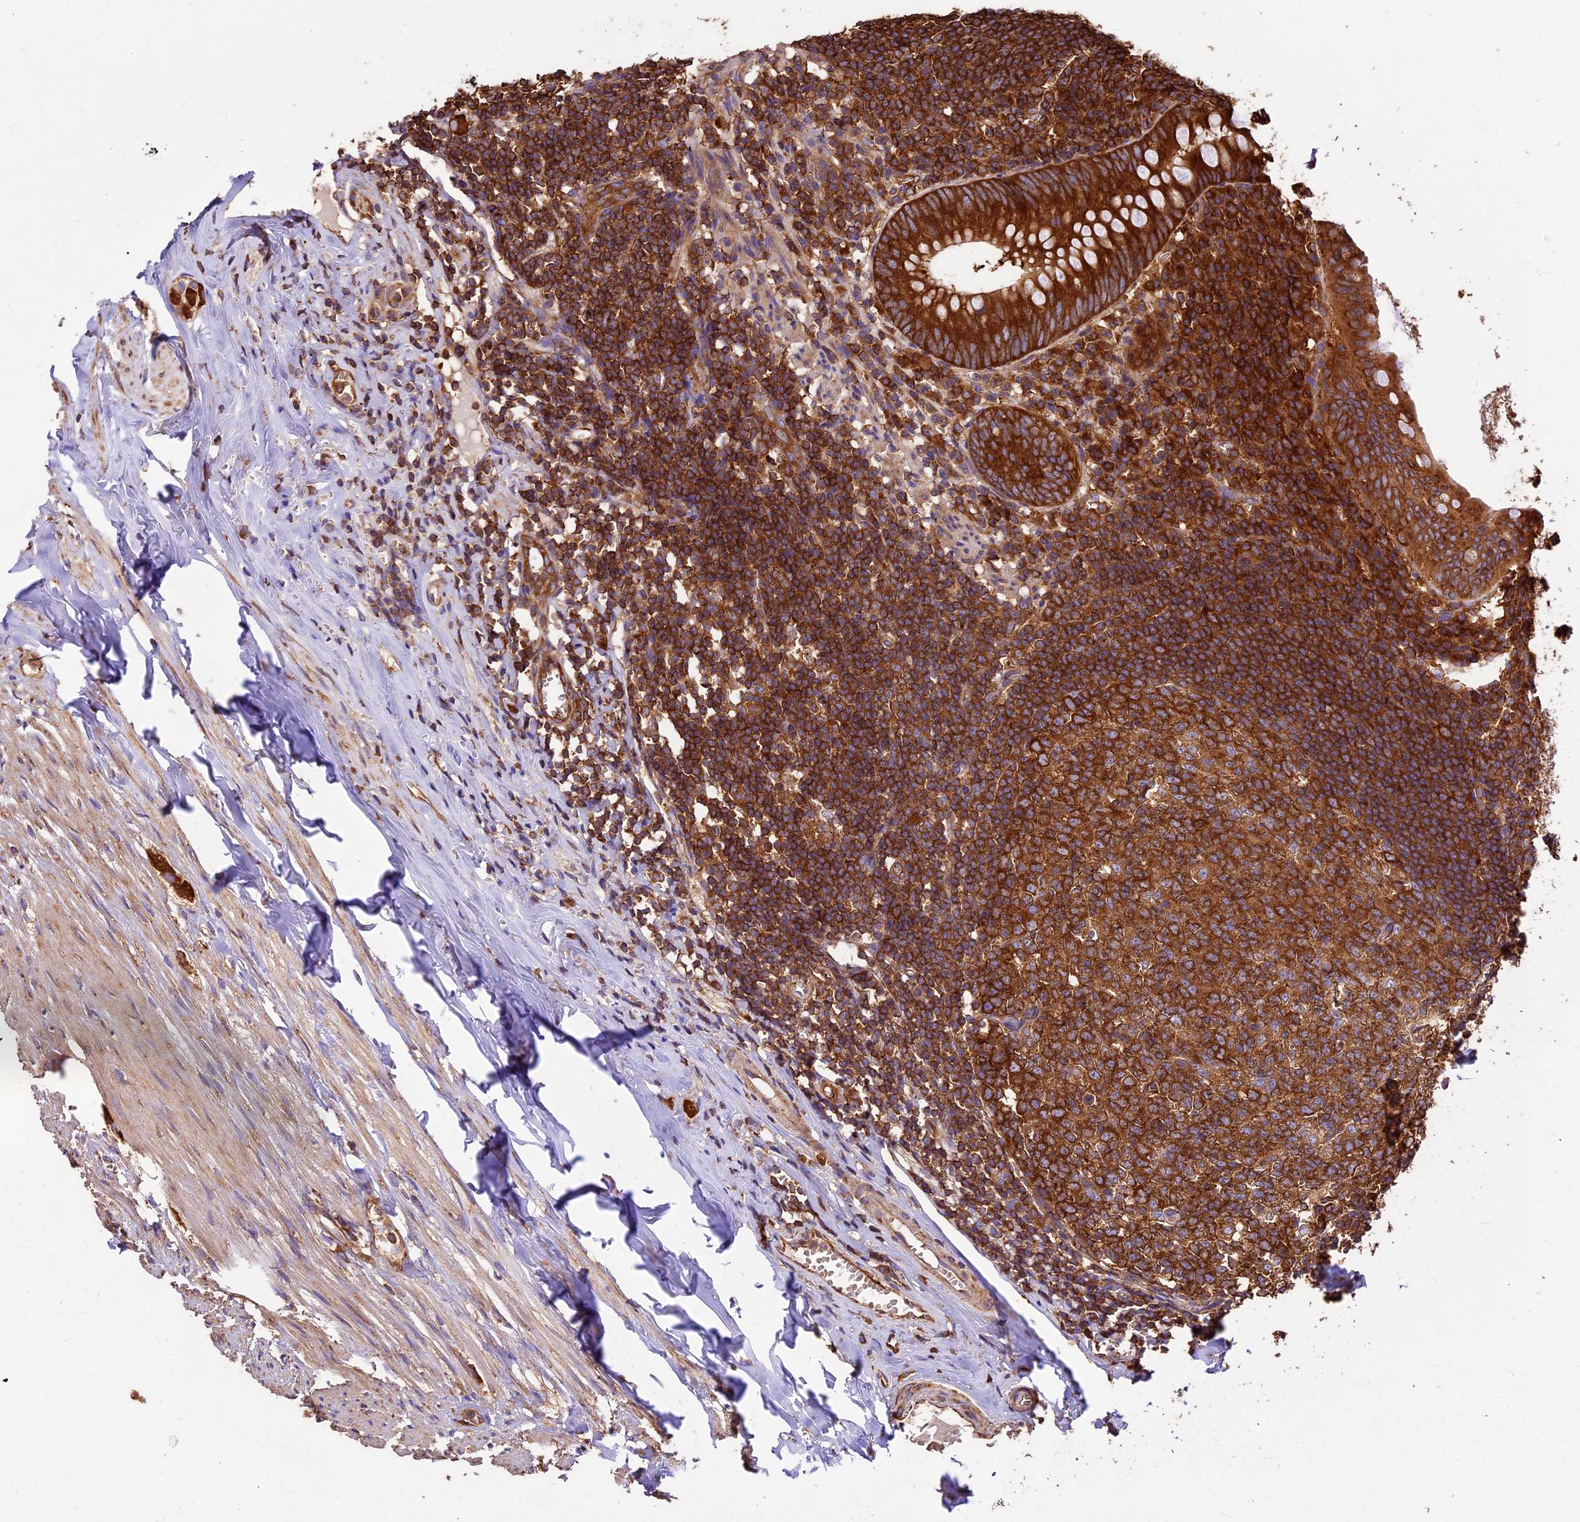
{"staining": {"intensity": "strong", "quantity": ">75%", "location": "cytoplasmic/membranous"}, "tissue": "appendix", "cell_type": "Glandular cells", "image_type": "normal", "snomed": [{"axis": "morphology", "description": "Normal tissue, NOS"}, {"axis": "topography", "description": "Appendix"}], "caption": "Appendix stained with immunohistochemistry displays strong cytoplasmic/membranous positivity in approximately >75% of glandular cells. (Brightfield microscopy of DAB IHC at high magnification).", "gene": "KARS1", "patient": {"sex": "female", "age": 51}}